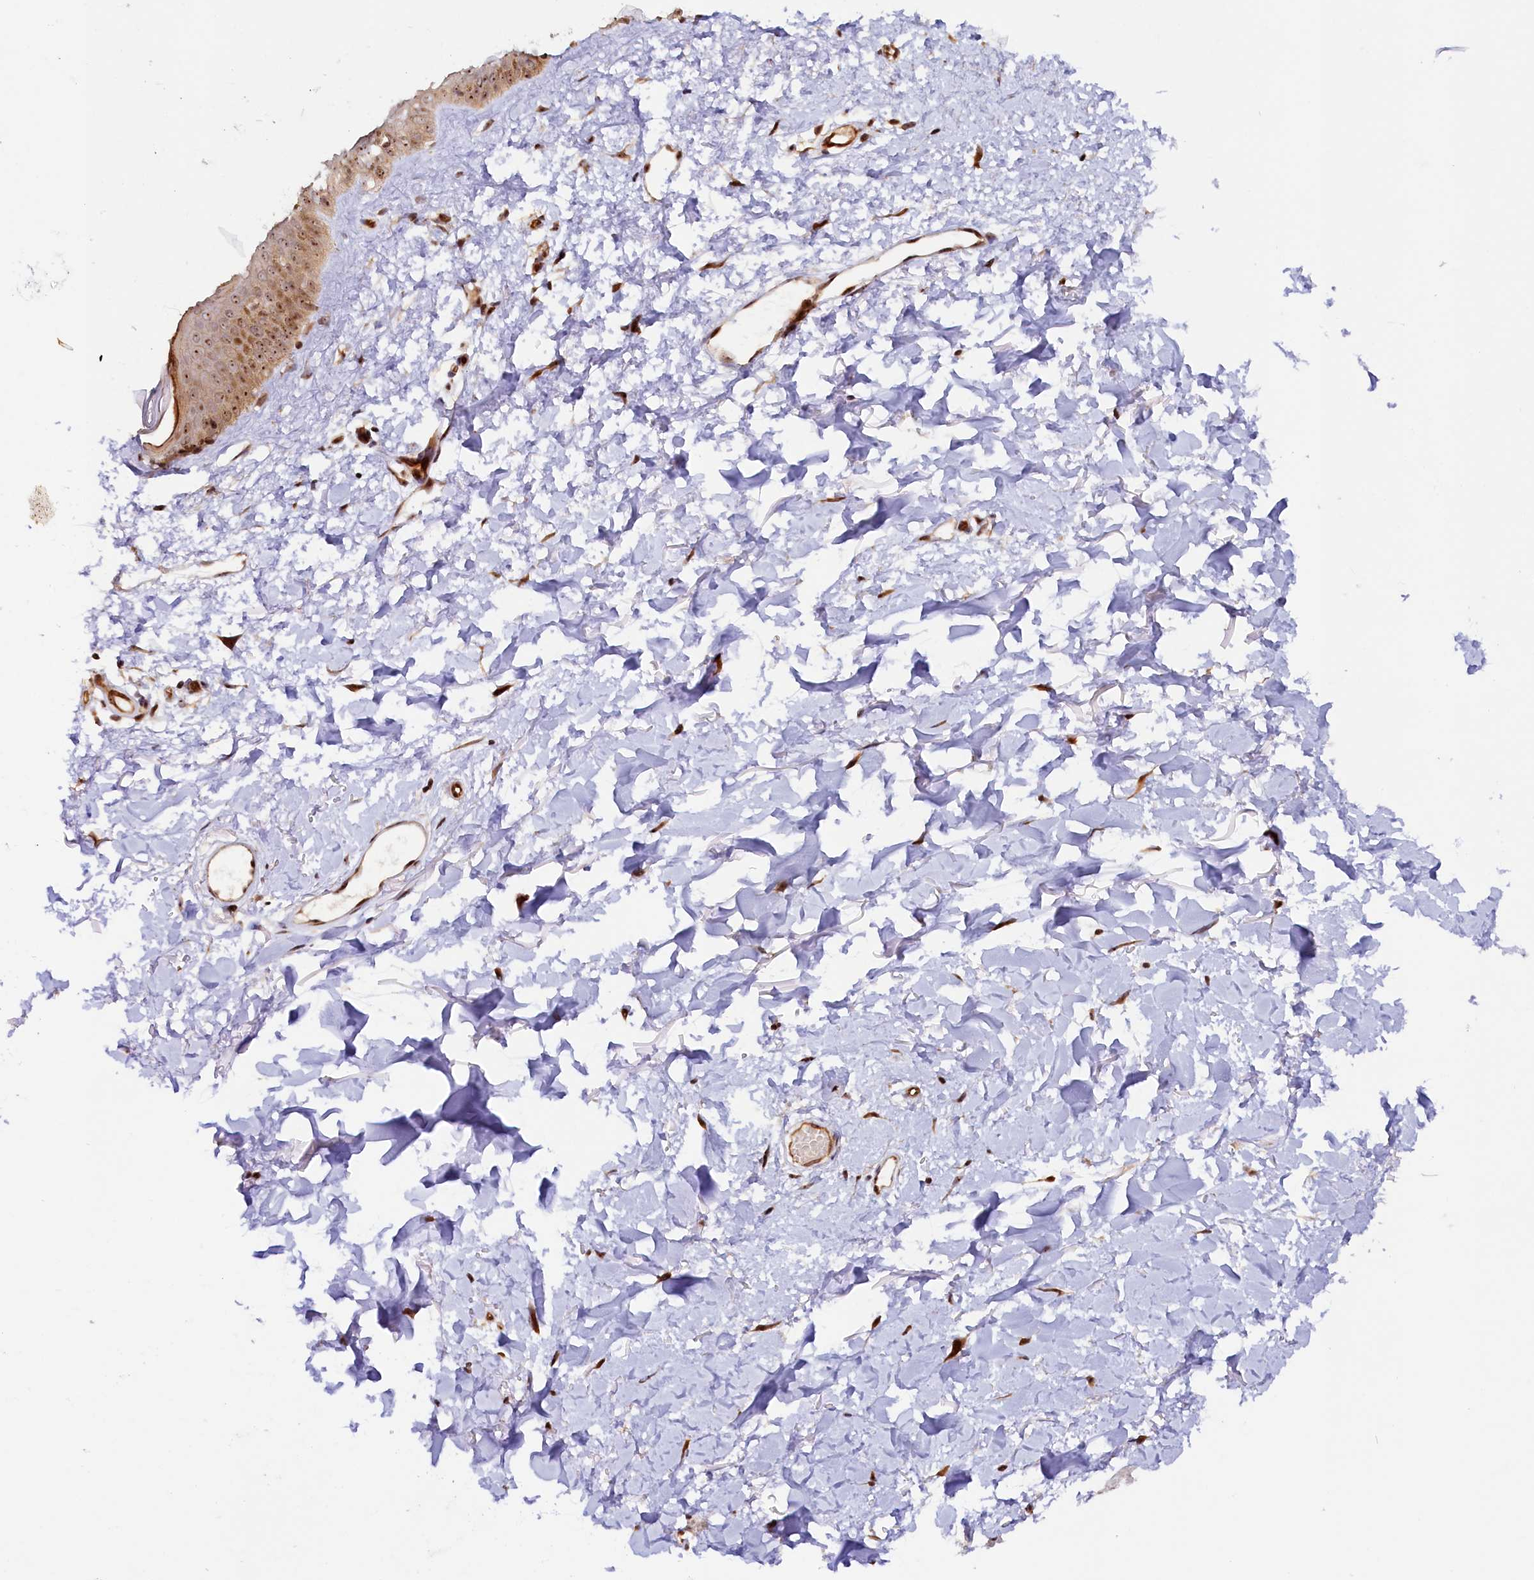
{"staining": {"intensity": "moderate", "quantity": ">75%", "location": "cytoplasmic/membranous,nuclear"}, "tissue": "skin", "cell_type": "Fibroblasts", "image_type": "normal", "snomed": [{"axis": "morphology", "description": "Normal tissue, NOS"}, {"axis": "topography", "description": "Skin"}], "caption": "IHC of normal skin exhibits medium levels of moderate cytoplasmic/membranous,nuclear expression in about >75% of fibroblasts.", "gene": "ANKRD24", "patient": {"sex": "female", "age": 58}}